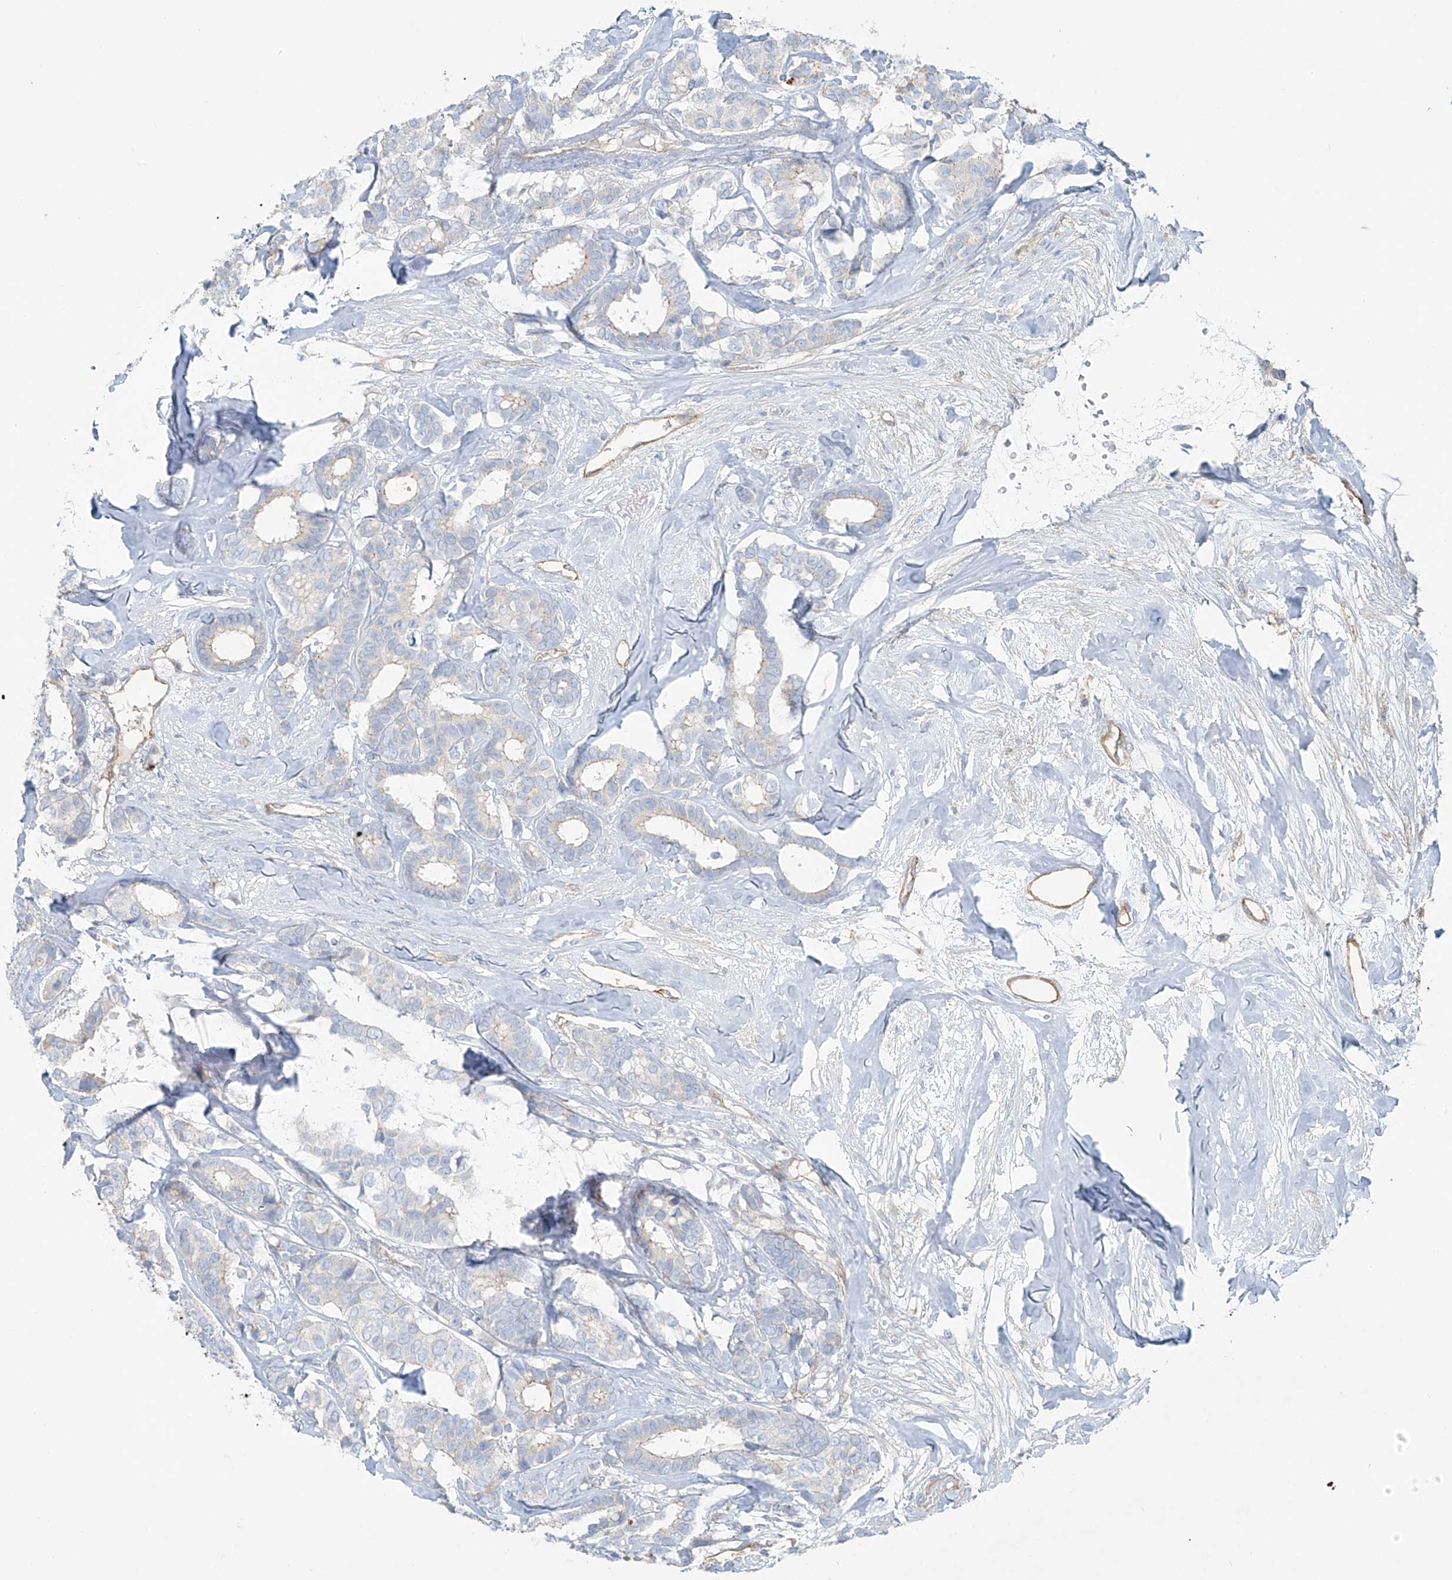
{"staining": {"intensity": "negative", "quantity": "none", "location": "none"}, "tissue": "breast cancer", "cell_type": "Tumor cells", "image_type": "cancer", "snomed": [{"axis": "morphology", "description": "Duct carcinoma"}, {"axis": "topography", "description": "Breast"}], "caption": "A high-resolution image shows IHC staining of breast infiltrating ductal carcinoma, which shows no significant staining in tumor cells.", "gene": "VAMP5", "patient": {"sex": "female", "age": 87}}